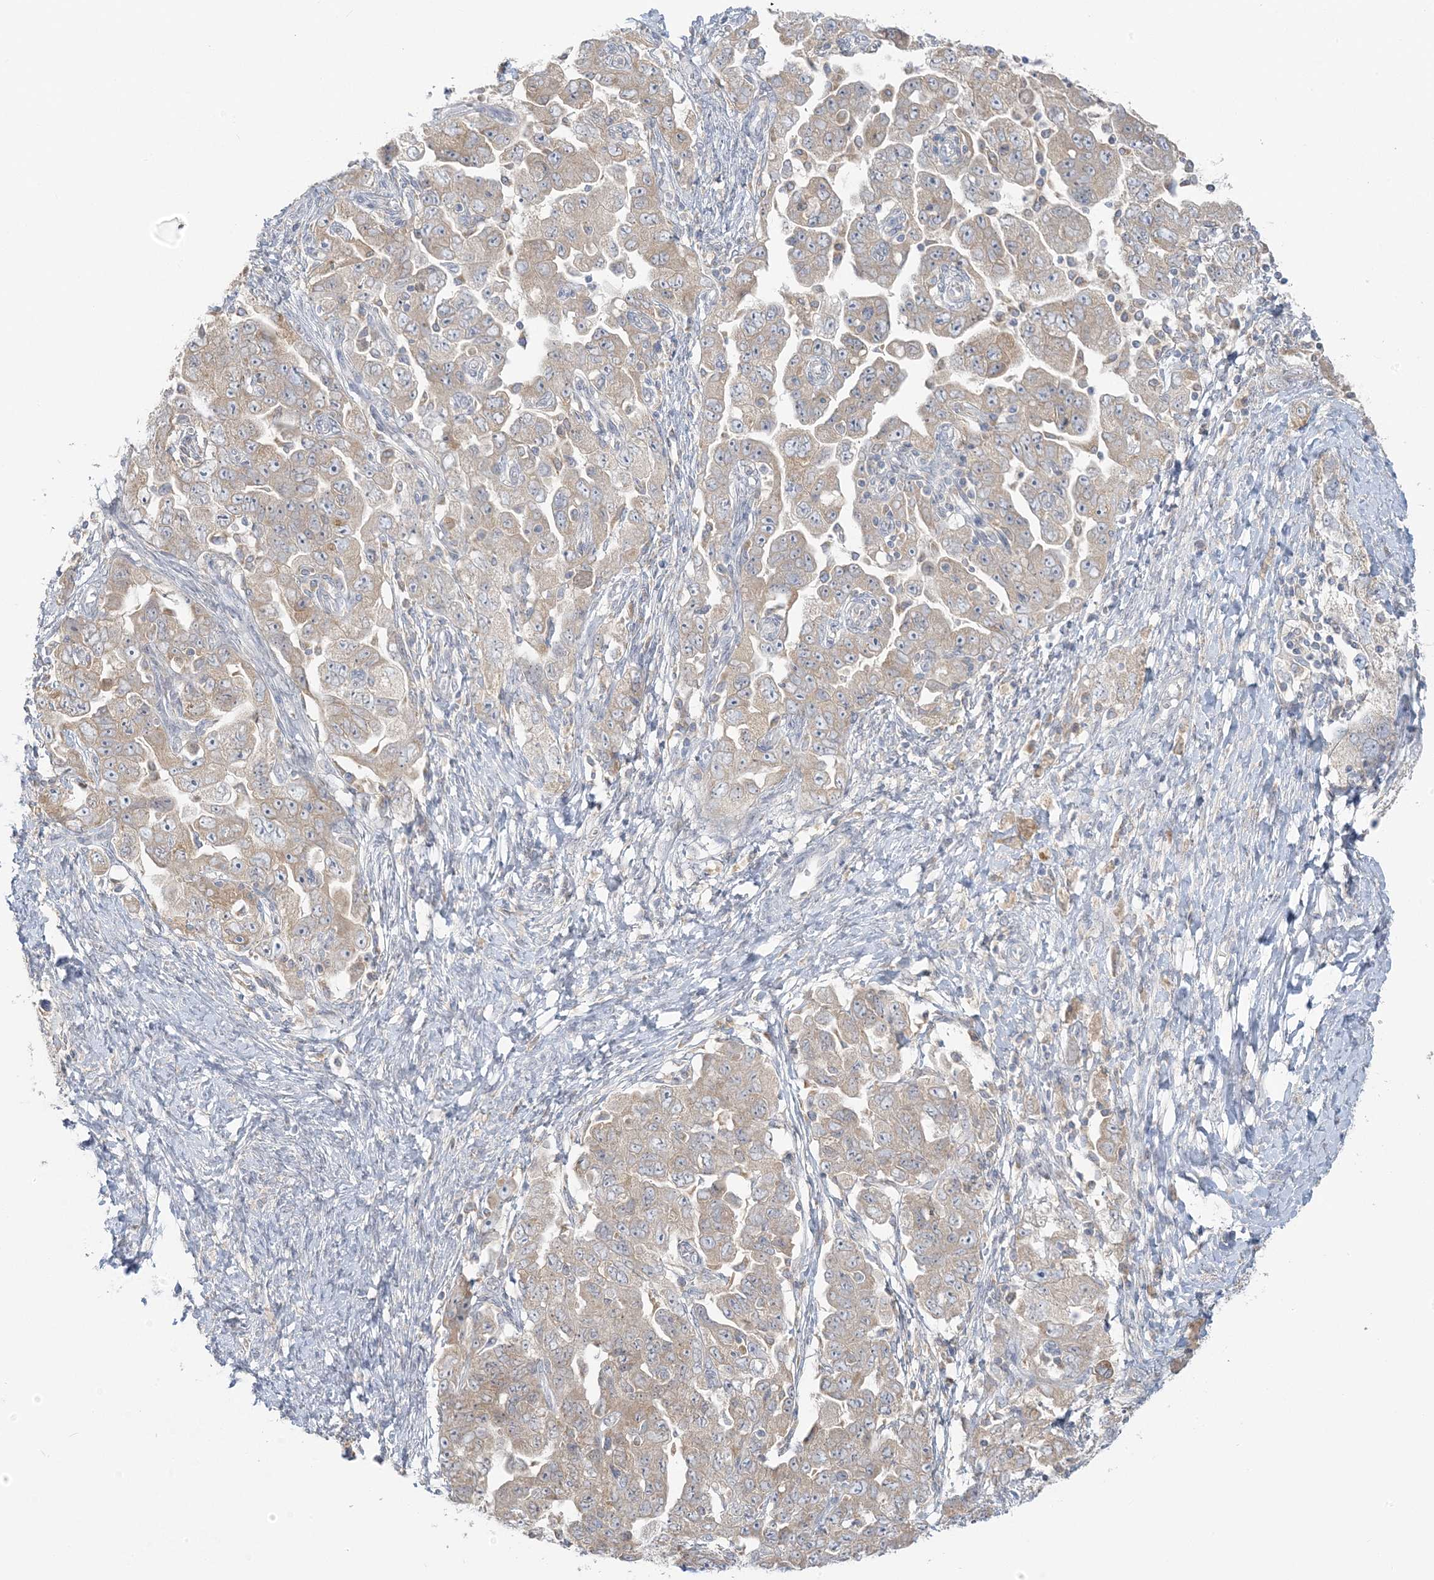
{"staining": {"intensity": "weak", "quantity": ">75%", "location": "cytoplasmic/membranous"}, "tissue": "ovarian cancer", "cell_type": "Tumor cells", "image_type": "cancer", "snomed": [{"axis": "morphology", "description": "Carcinoma, NOS"}, {"axis": "morphology", "description": "Cystadenocarcinoma, serous, NOS"}, {"axis": "topography", "description": "Ovary"}], "caption": "Immunohistochemistry (IHC) (DAB) staining of ovarian serous cystadenocarcinoma shows weak cytoplasmic/membranous protein expression in about >75% of tumor cells.", "gene": "EEFSEC", "patient": {"sex": "female", "age": 69}}